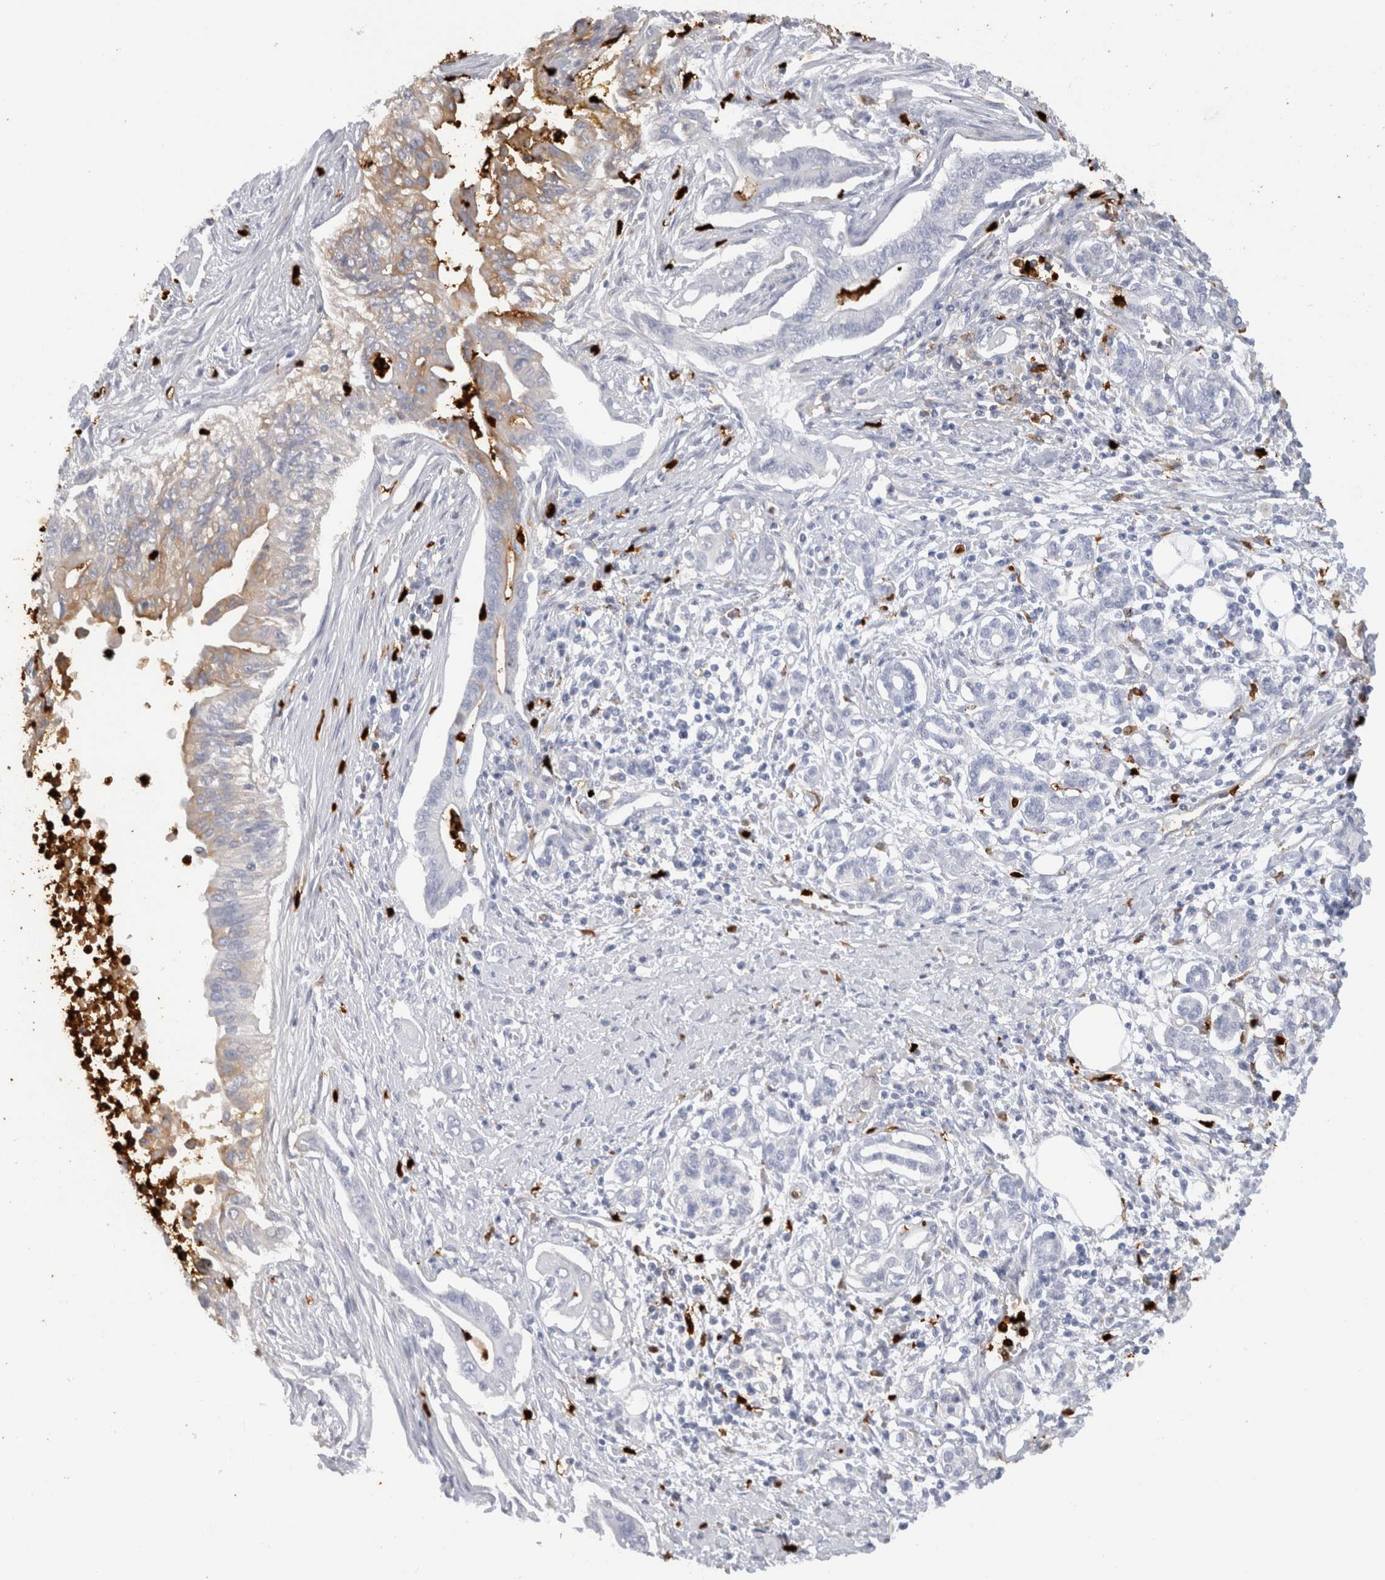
{"staining": {"intensity": "moderate", "quantity": "<25%", "location": "cytoplasmic/membranous"}, "tissue": "pancreatic cancer", "cell_type": "Tumor cells", "image_type": "cancer", "snomed": [{"axis": "morphology", "description": "Adenocarcinoma, NOS"}, {"axis": "topography", "description": "Pancreas"}], "caption": "The immunohistochemical stain highlights moderate cytoplasmic/membranous positivity in tumor cells of pancreatic cancer (adenocarcinoma) tissue.", "gene": "S100A8", "patient": {"sex": "male", "age": 58}}